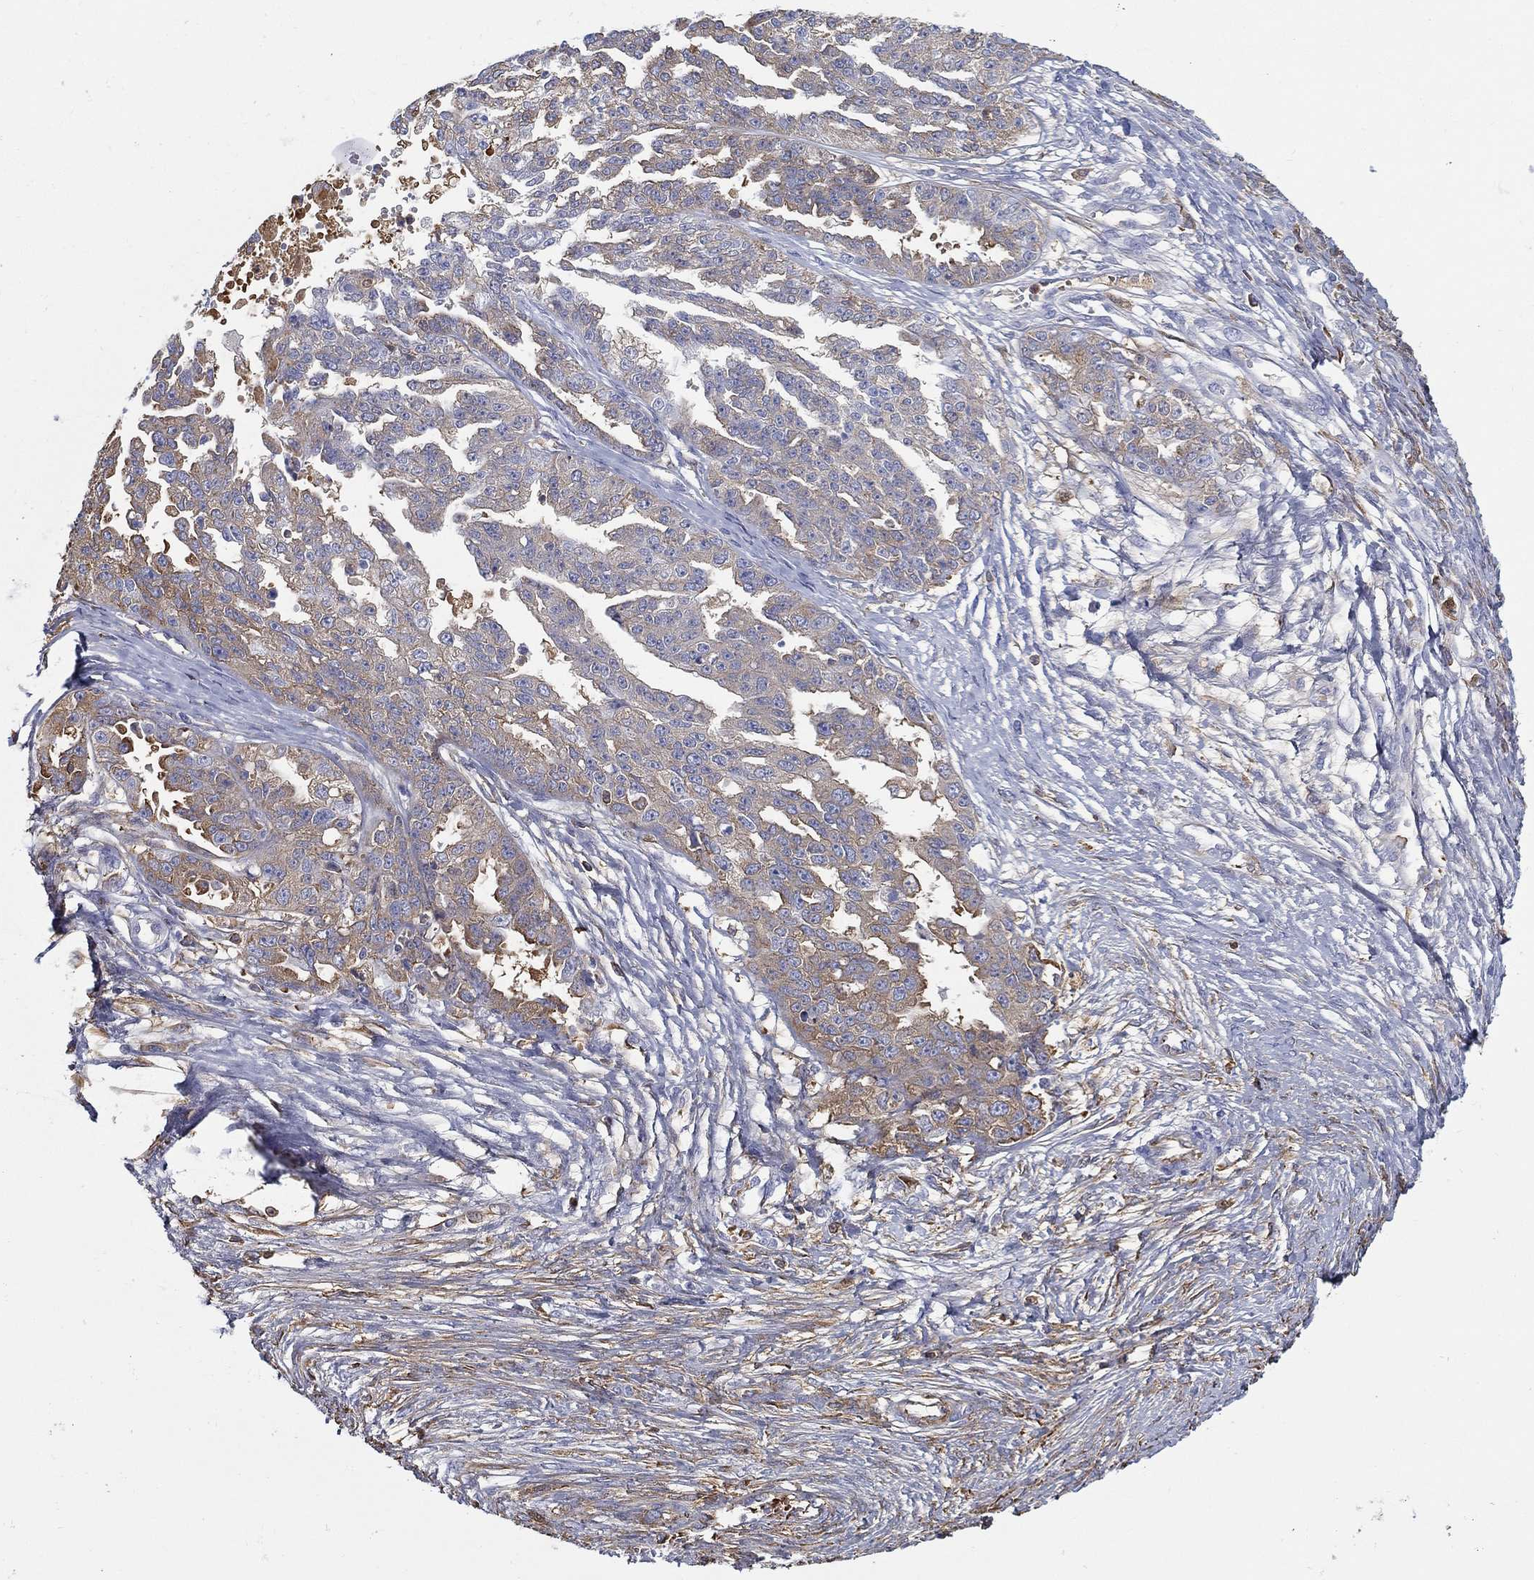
{"staining": {"intensity": "weak", "quantity": "<25%", "location": "cytoplasmic/membranous"}, "tissue": "ovarian cancer", "cell_type": "Tumor cells", "image_type": "cancer", "snomed": [{"axis": "morphology", "description": "Cystadenocarcinoma, serous, NOS"}, {"axis": "topography", "description": "Ovary"}], "caption": "An image of human ovarian serous cystadenocarcinoma is negative for staining in tumor cells. Nuclei are stained in blue.", "gene": "IFNB1", "patient": {"sex": "female", "age": 58}}